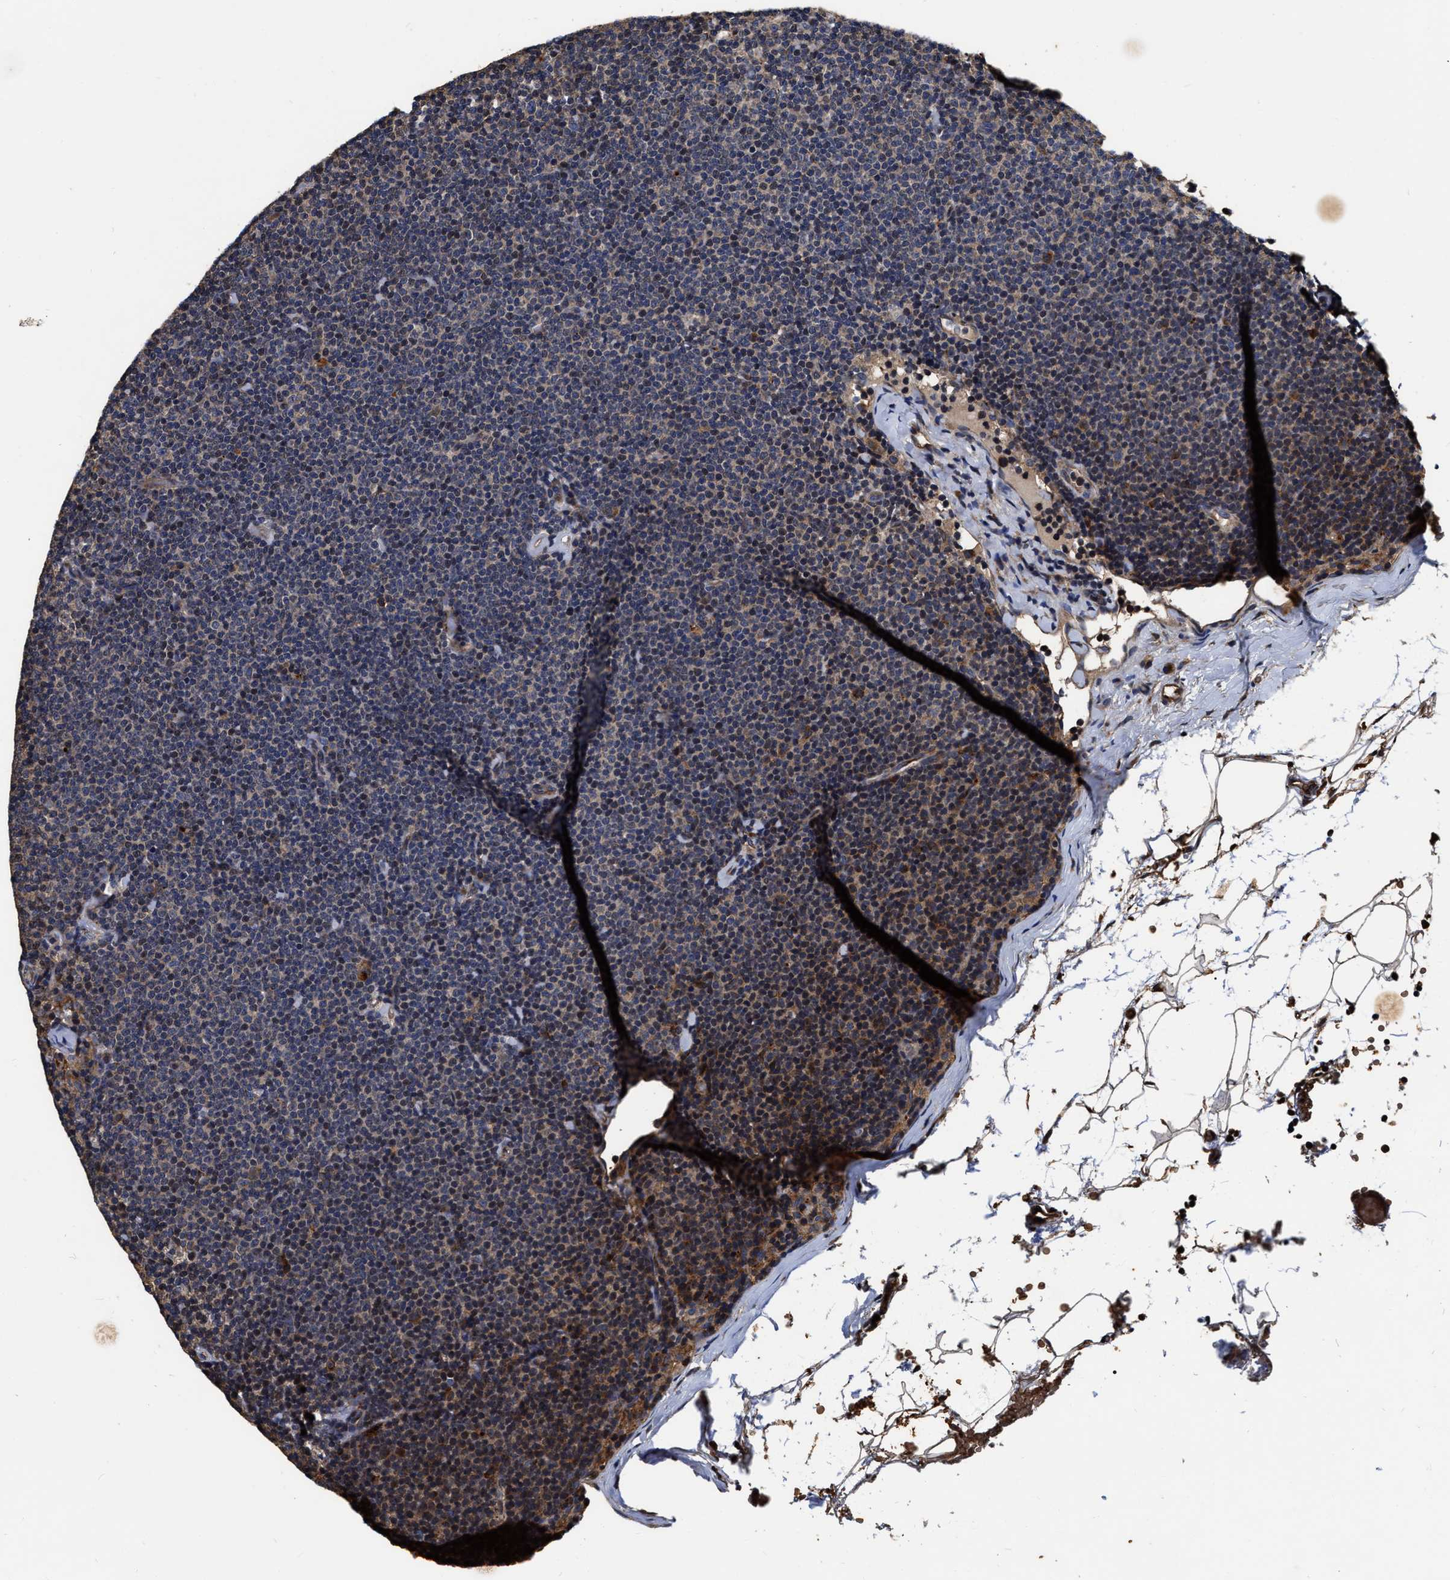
{"staining": {"intensity": "moderate", "quantity": "<25%", "location": "cytoplasmic/membranous"}, "tissue": "lymphoma", "cell_type": "Tumor cells", "image_type": "cancer", "snomed": [{"axis": "morphology", "description": "Malignant lymphoma, non-Hodgkin's type, Low grade"}, {"axis": "topography", "description": "Lymph node"}], "caption": "Tumor cells exhibit moderate cytoplasmic/membranous positivity in approximately <25% of cells in lymphoma.", "gene": "ABCG8", "patient": {"sex": "female", "age": 53}}